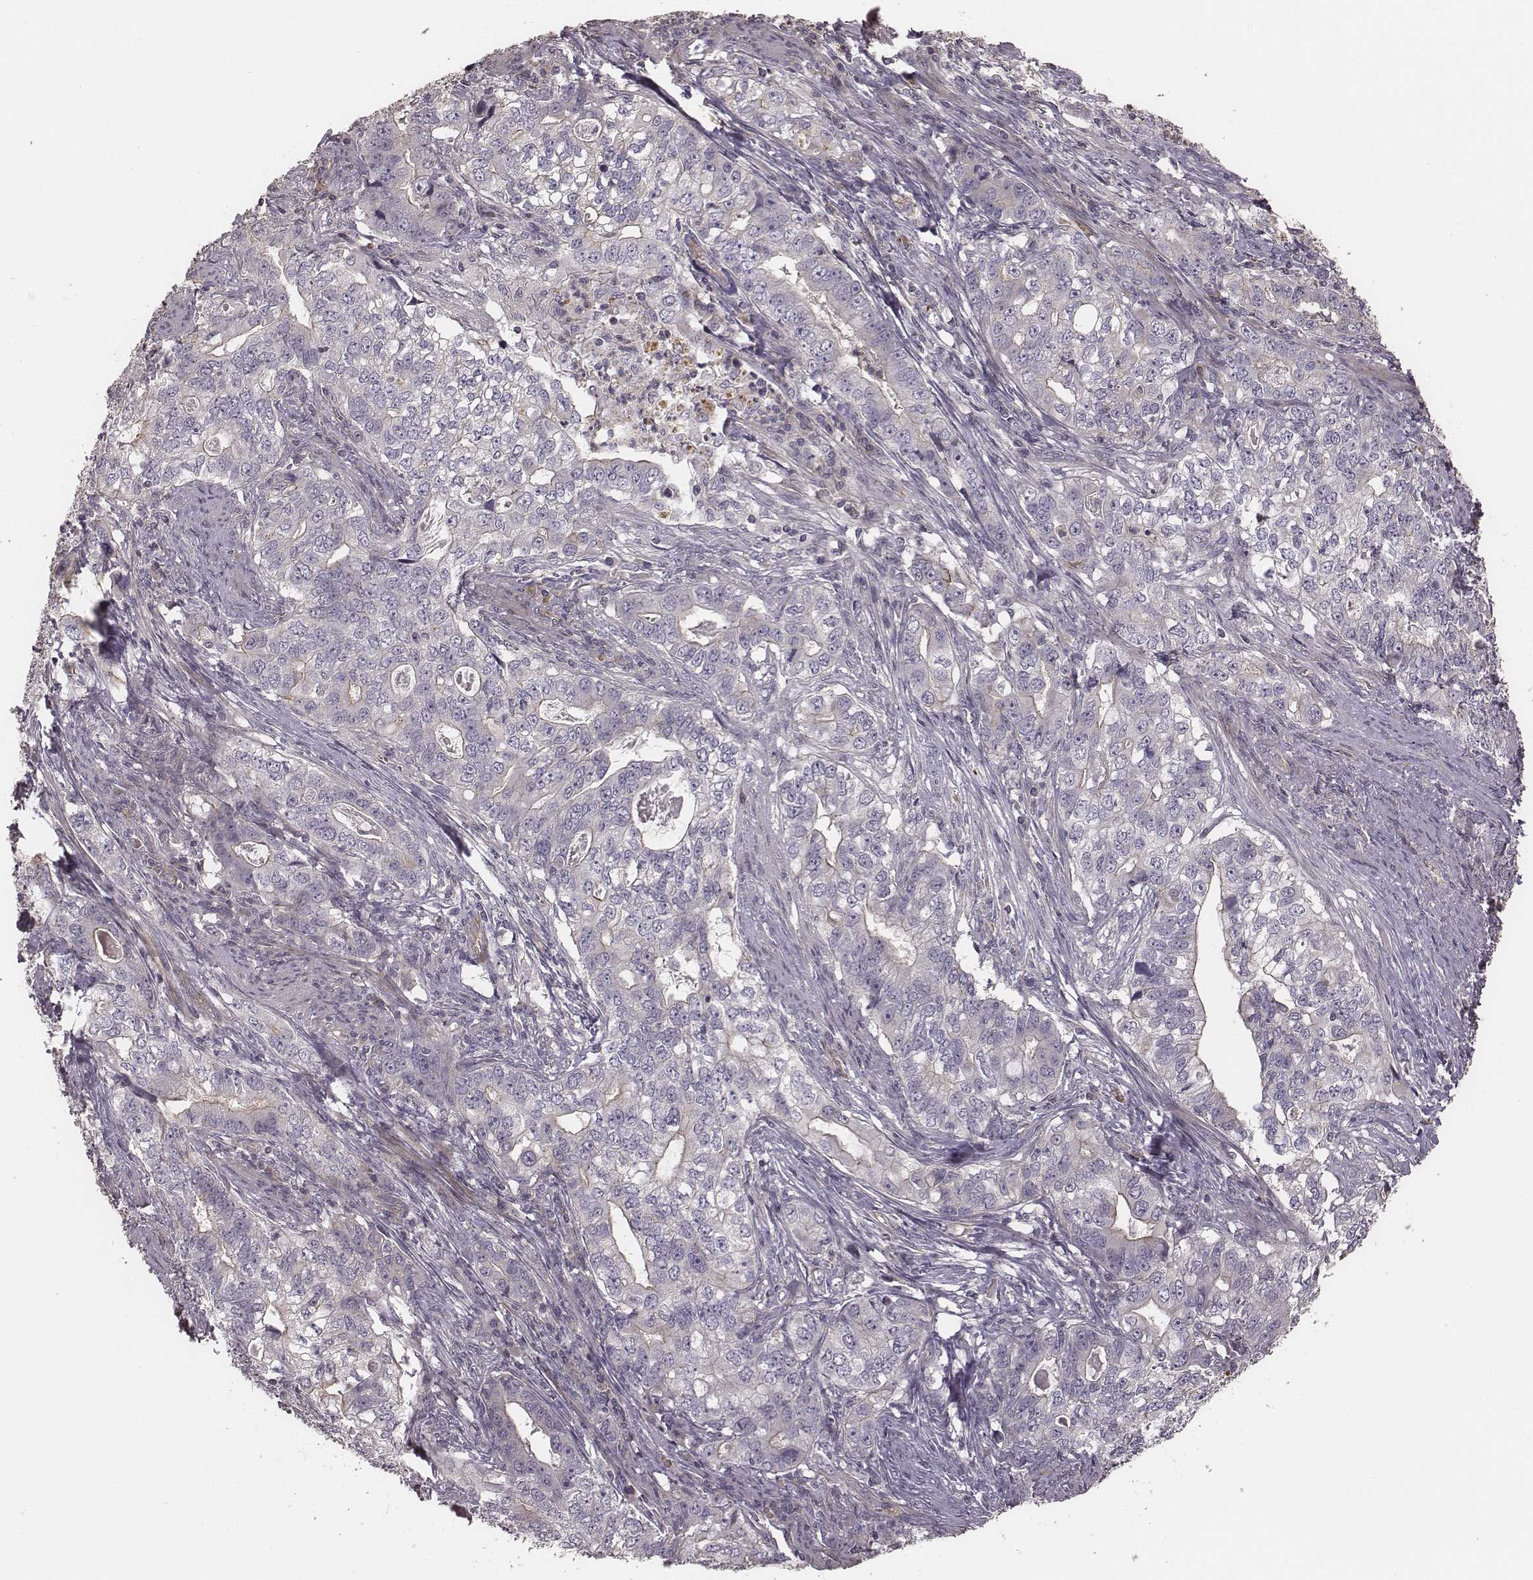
{"staining": {"intensity": "weak", "quantity": "<25%", "location": "cytoplasmic/membranous"}, "tissue": "stomach cancer", "cell_type": "Tumor cells", "image_type": "cancer", "snomed": [{"axis": "morphology", "description": "Adenocarcinoma, NOS"}, {"axis": "topography", "description": "Stomach, lower"}], "caption": "A high-resolution photomicrograph shows IHC staining of stomach adenocarcinoma, which reveals no significant expression in tumor cells. (DAB immunohistochemistry (IHC) with hematoxylin counter stain).", "gene": "OTOGL", "patient": {"sex": "female", "age": 72}}